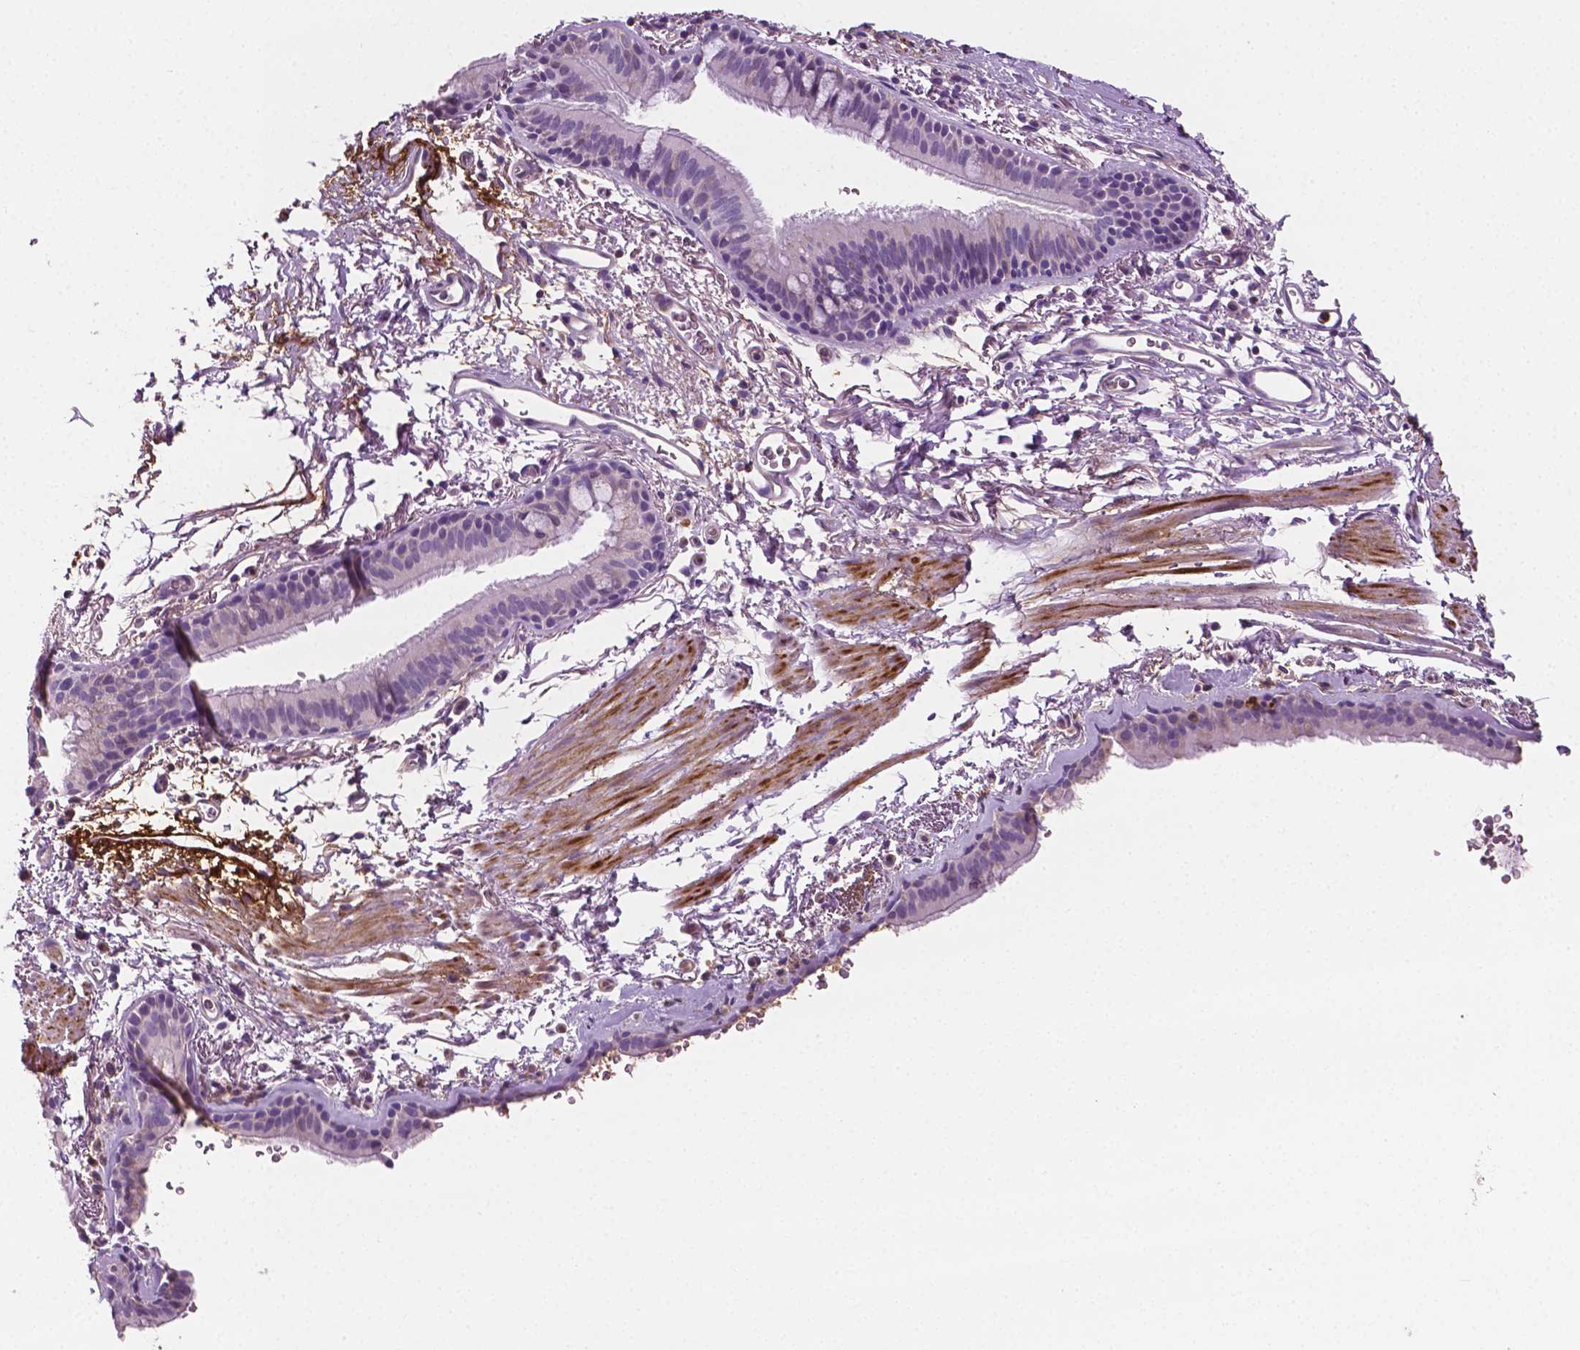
{"staining": {"intensity": "negative", "quantity": "none", "location": "none"}, "tissue": "bronchus", "cell_type": "Respiratory epithelial cells", "image_type": "normal", "snomed": [{"axis": "morphology", "description": "Normal tissue, NOS"}, {"axis": "topography", "description": "Lymph node"}, {"axis": "topography", "description": "Bronchus"}], "caption": "High power microscopy micrograph of an IHC histopathology image of unremarkable bronchus, revealing no significant expression in respiratory epithelial cells. The staining is performed using DAB (3,3'-diaminobenzidine) brown chromogen with nuclei counter-stained in using hematoxylin.", "gene": "PTX3", "patient": {"sex": "female", "age": 70}}